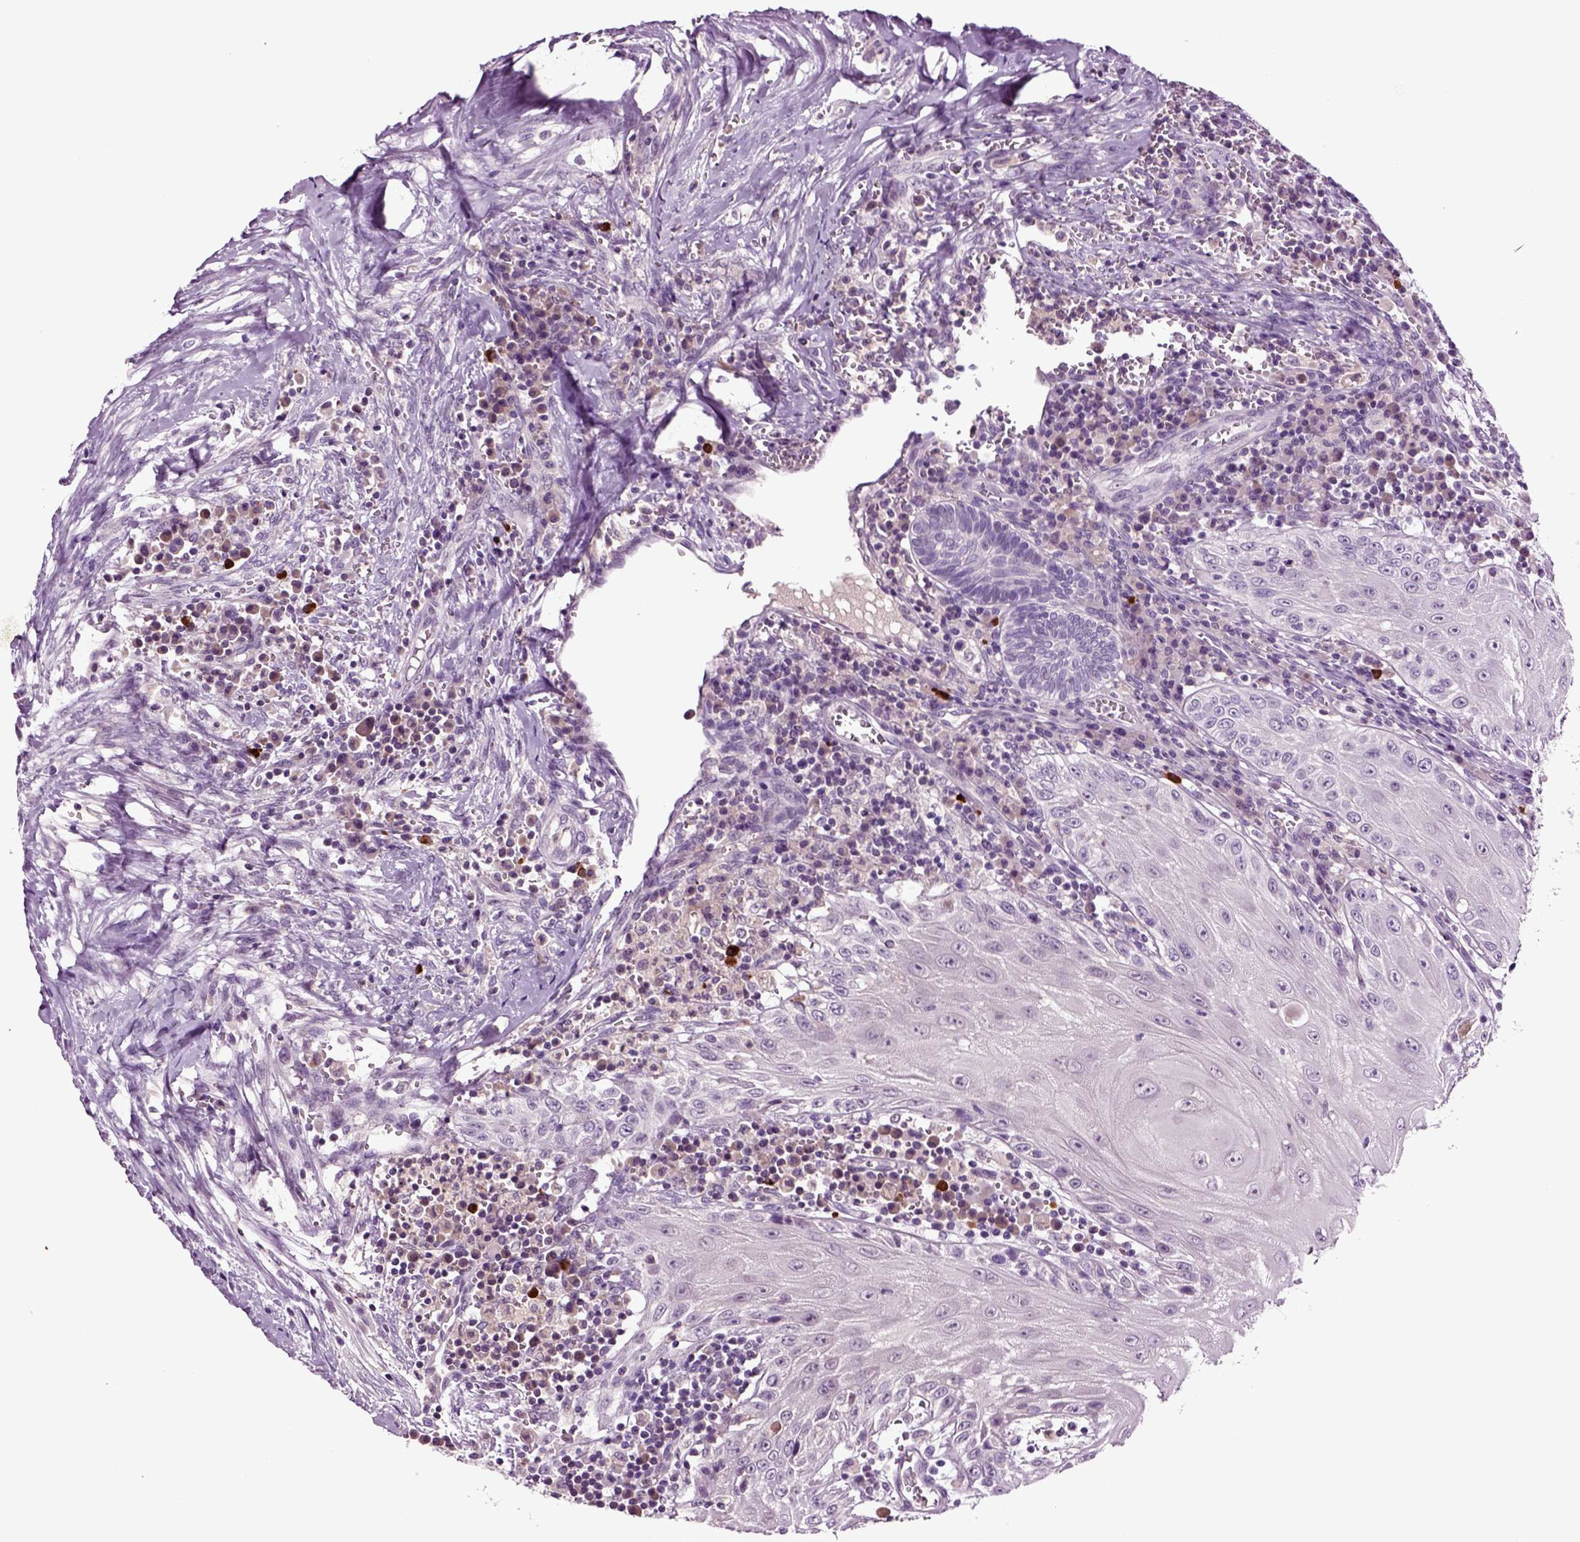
{"staining": {"intensity": "negative", "quantity": "none", "location": "none"}, "tissue": "head and neck cancer", "cell_type": "Tumor cells", "image_type": "cancer", "snomed": [{"axis": "morphology", "description": "Squamous cell carcinoma, NOS"}, {"axis": "topography", "description": "Oral tissue"}, {"axis": "topography", "description": "Head-Neck"}], "caption": "A micrograph of human head and neck cancer is negative for staining in tumor cells.", "gene": "FGF11", "patient": {"sex": "male", "age": 58}}